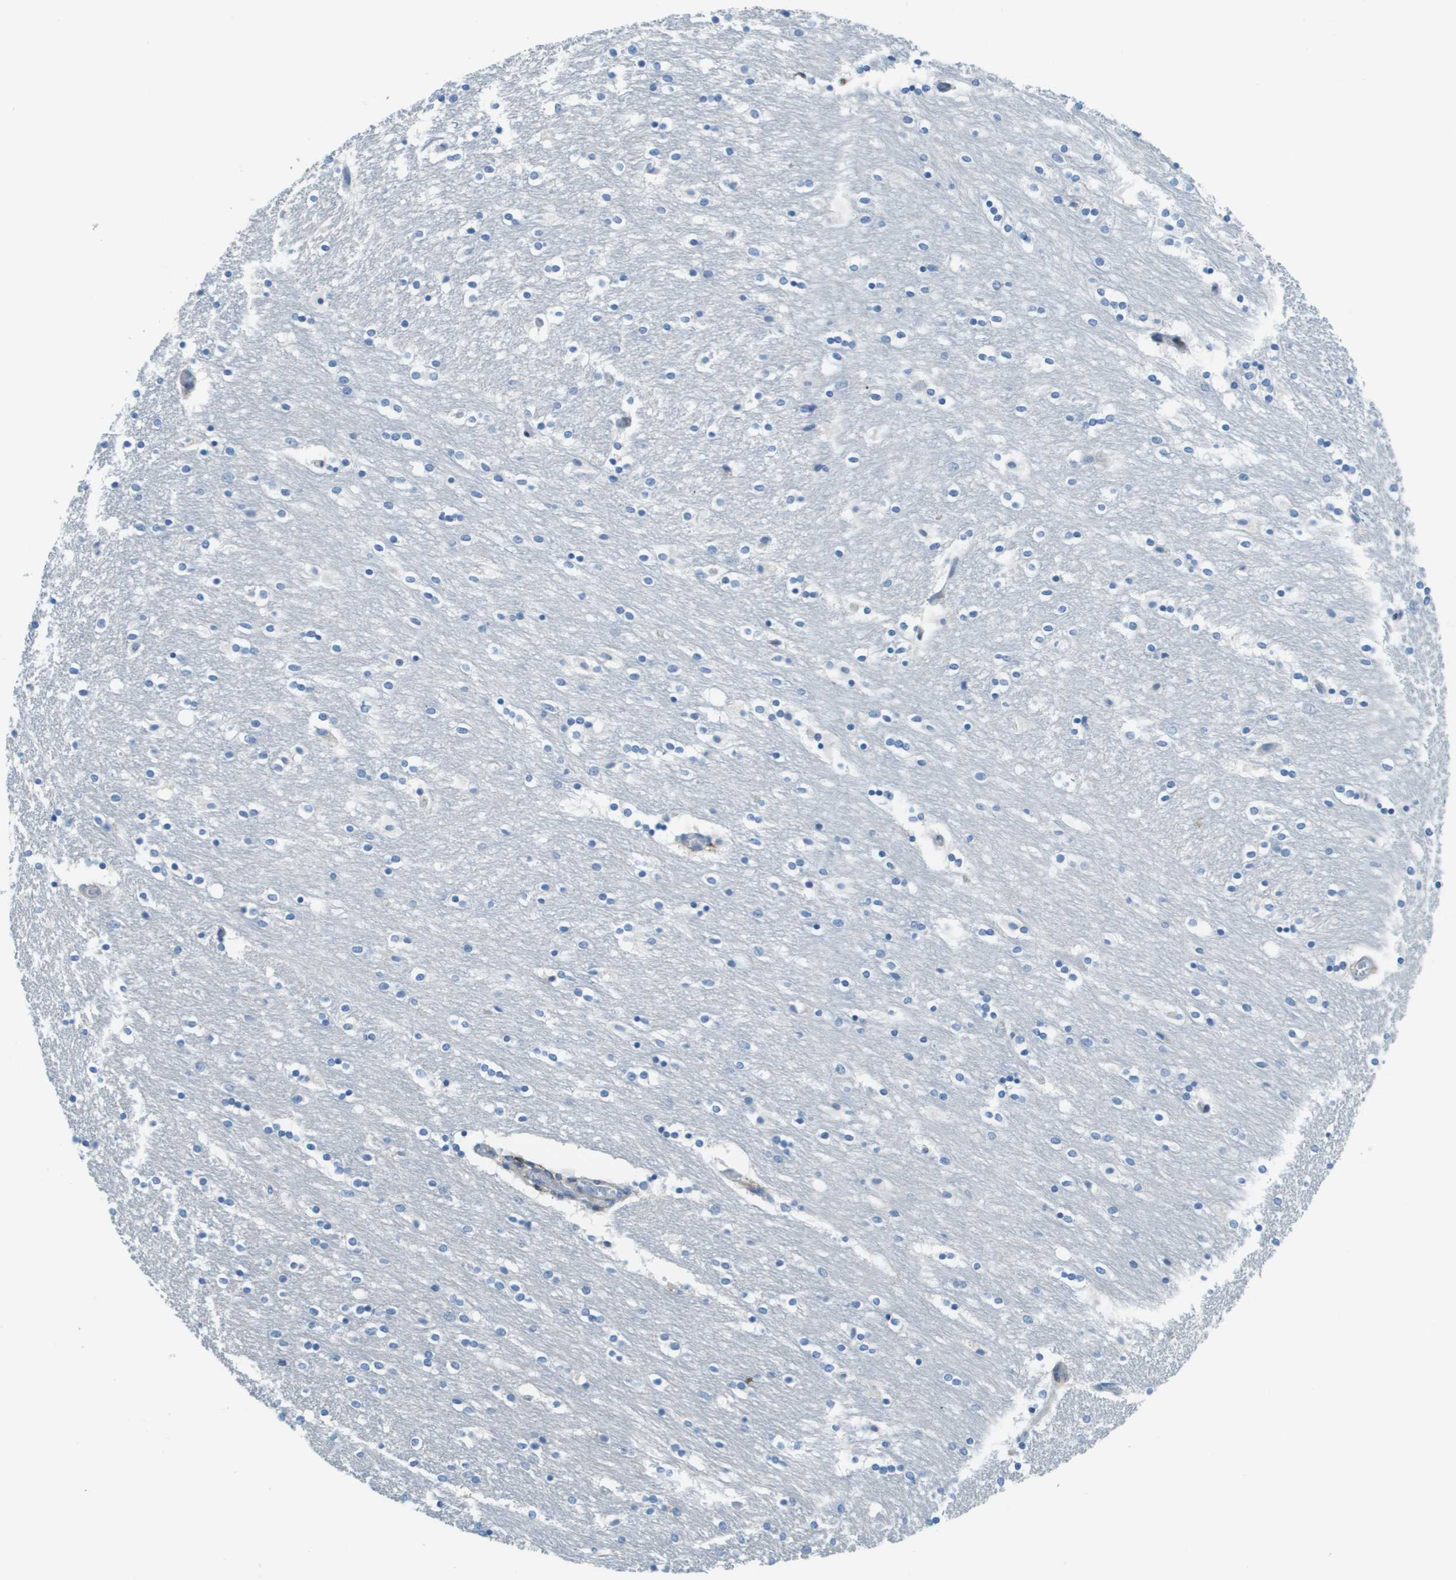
{"staining": {"intensity": "negative", "quantity": "none", "location": "none"}, "tissue": "caudate", "cell_type": "Glial cells", "image_type": "normal", "snomed": [{"axis": "morphology", "description": "Normal tissue, NOS"}, {"axis": "topography", "description": "Lateral ventricle wall"}], "caption": "There is no significant staining in glial cells of caudate. Brightfield microscopy of IHC stained with DAB (3,3'-diaminobenzidine) (brown) and hematoxylin (blue), captured at high magnification.", "gene": "DCN", "patient": {"sex": "female", "age": 54}}